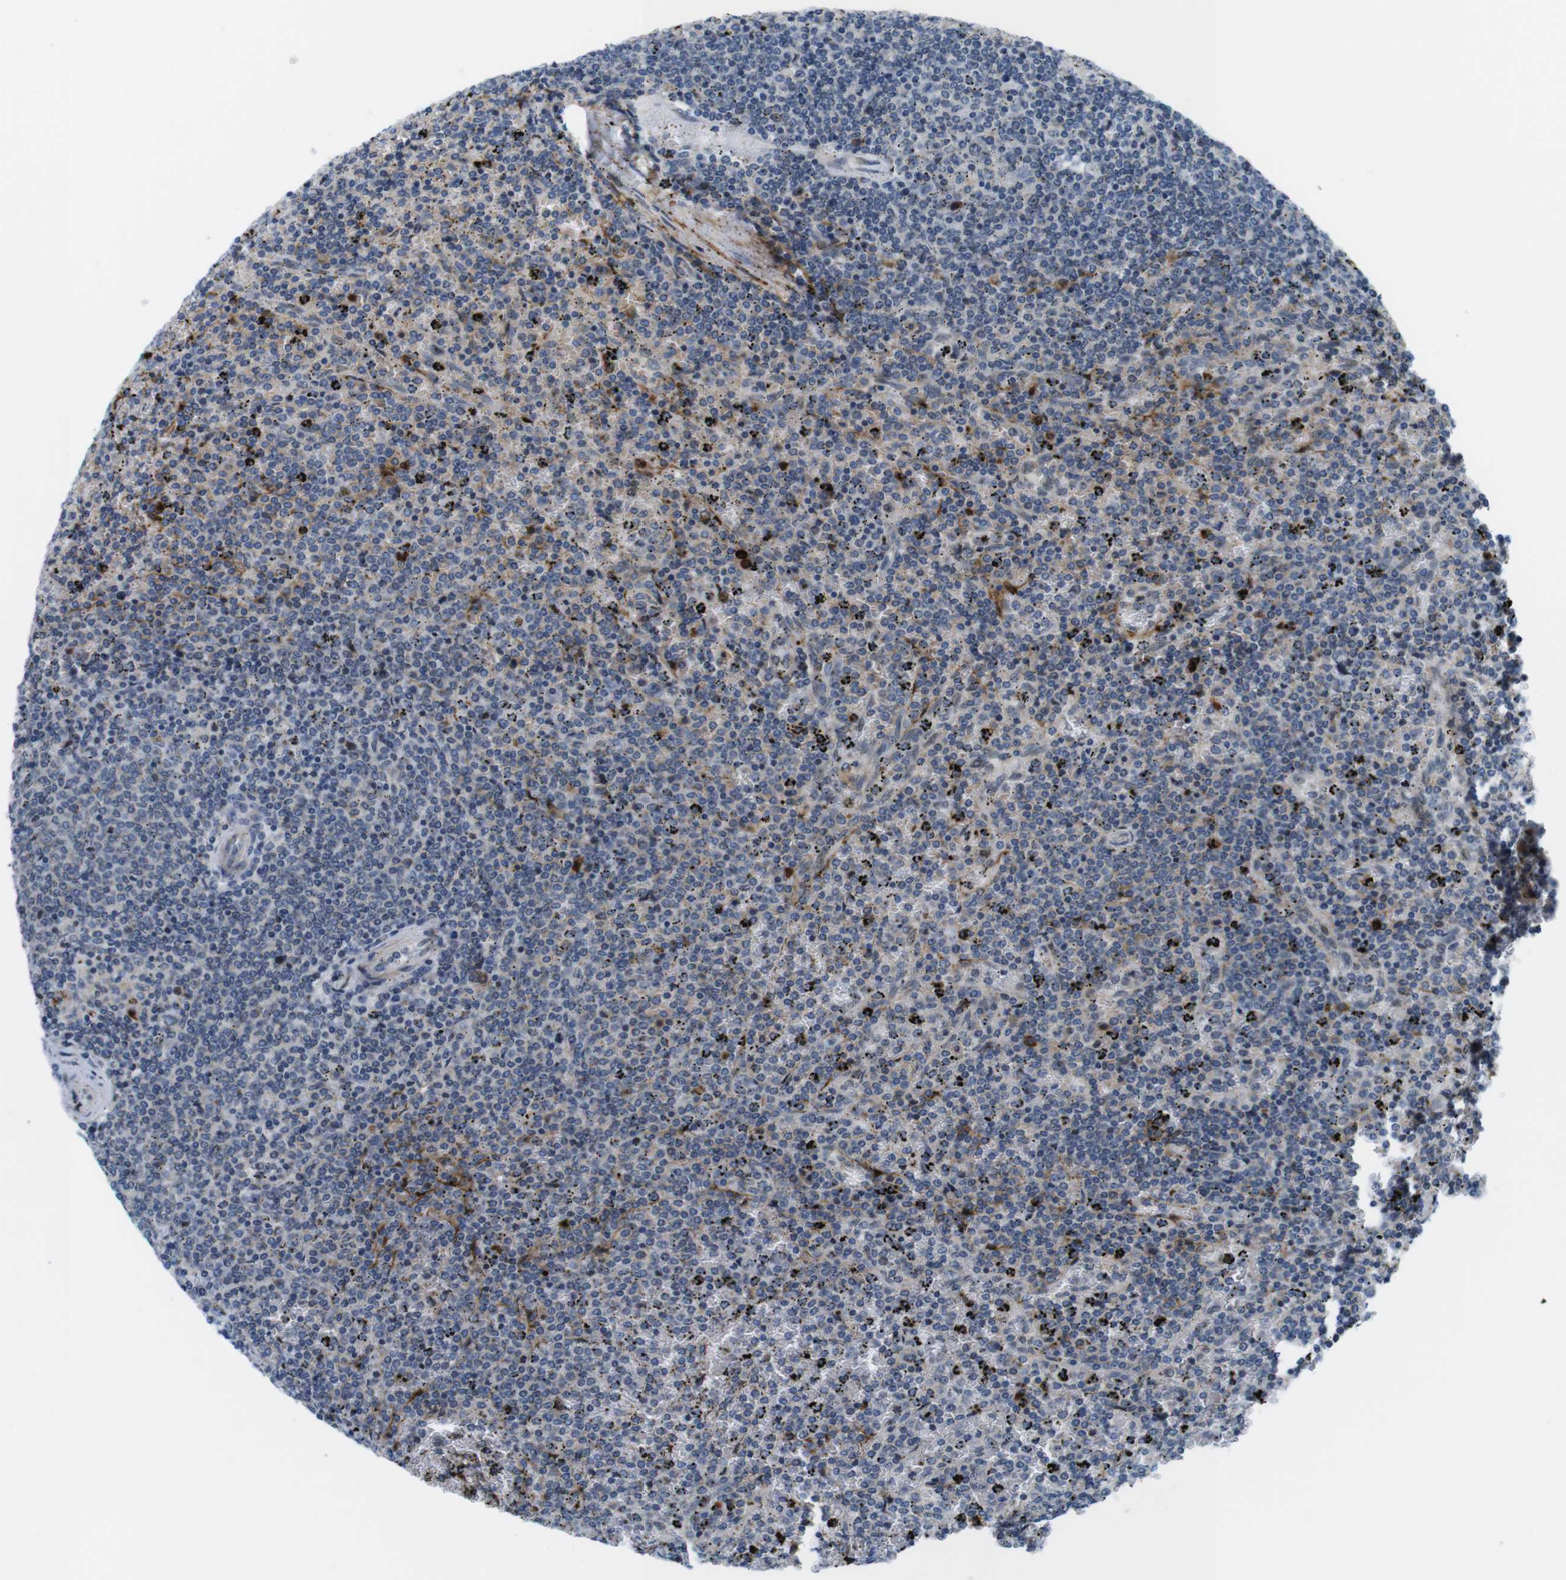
{"staining": {"intensity": "weak", "quantity": "<25%", "location": "cytoplasmic/membranous"}, "tissue": "lymphoma", "cell_type": "Tumor cells", "image_type": "cancer", "snomed": [{"axis": "morphology", "description": "Malignant lymphoma, non-Hodgkin's type, Low grade"}, {"axis": "topography", "description": "Spleen"}], "caption": "Tumor cells are negative for brown protein staining in low-grade malignant lymphoma, non-Hodgkin's type.", "gene": "ZDHHC3", "patient": {"sex": "female", "age": 77}}